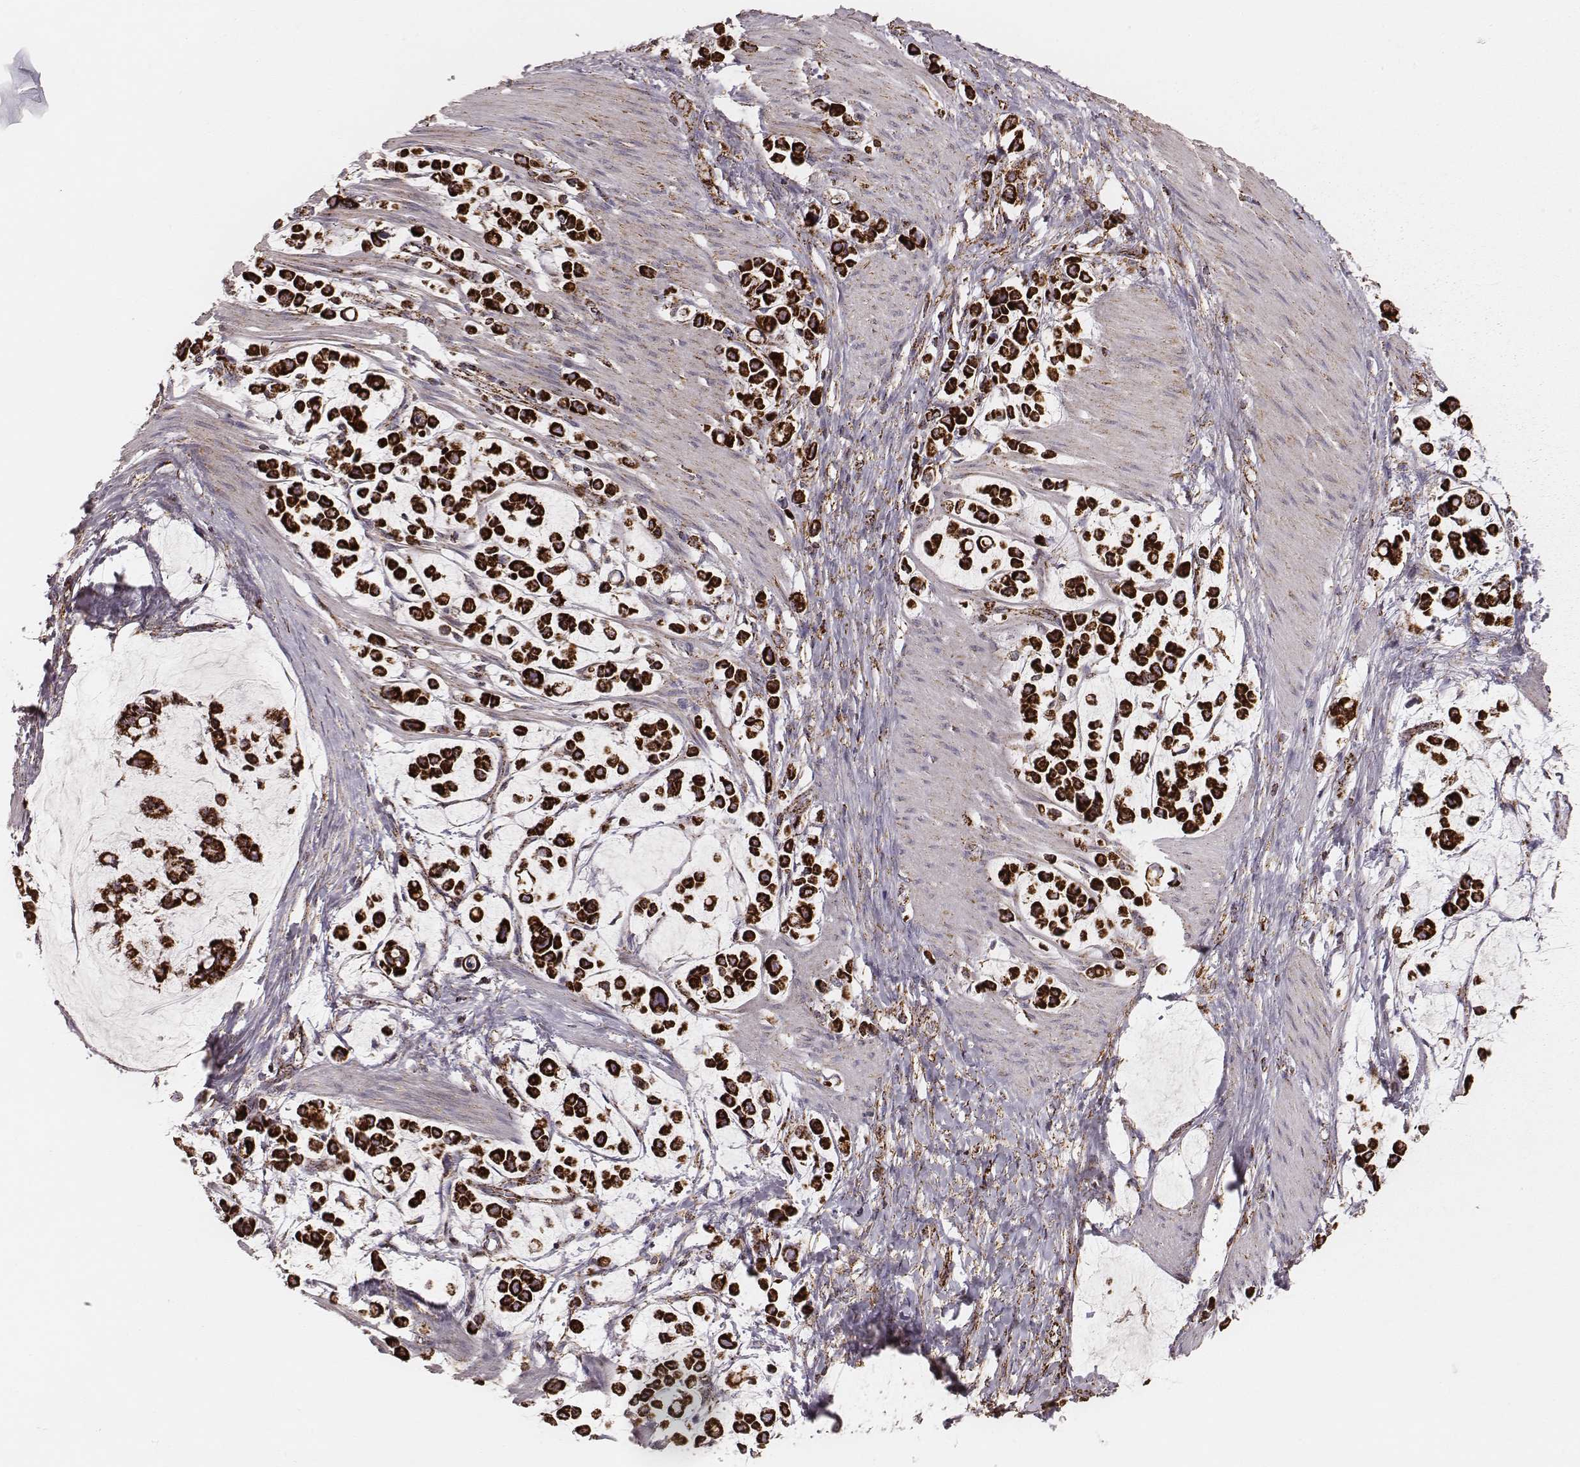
{"staining": {"intensity": "strong", "quantity": ">75%", "location": "cytoplasmic/membranous"}, "tissue": "stomach cancer", "cell_type": "Tumor cells", "image_type": "cancer", "snomed": [{"axis": "morphology", "description": "Adenocarcinoma, NOS"}, {"axis": "topography", "description": "Stomach"}], "caption": "The histopathology image reveals immunohistochemical staining of stomach adenocarcinoma. There is strong cytoplasmic/membranous positivity is appreciated in about >75% of tumor cells. The protein is shown in brown color, while the nuclei are stained blue.", "gene": "TUFM", "patient": {"sex": "male", "age": 82}}